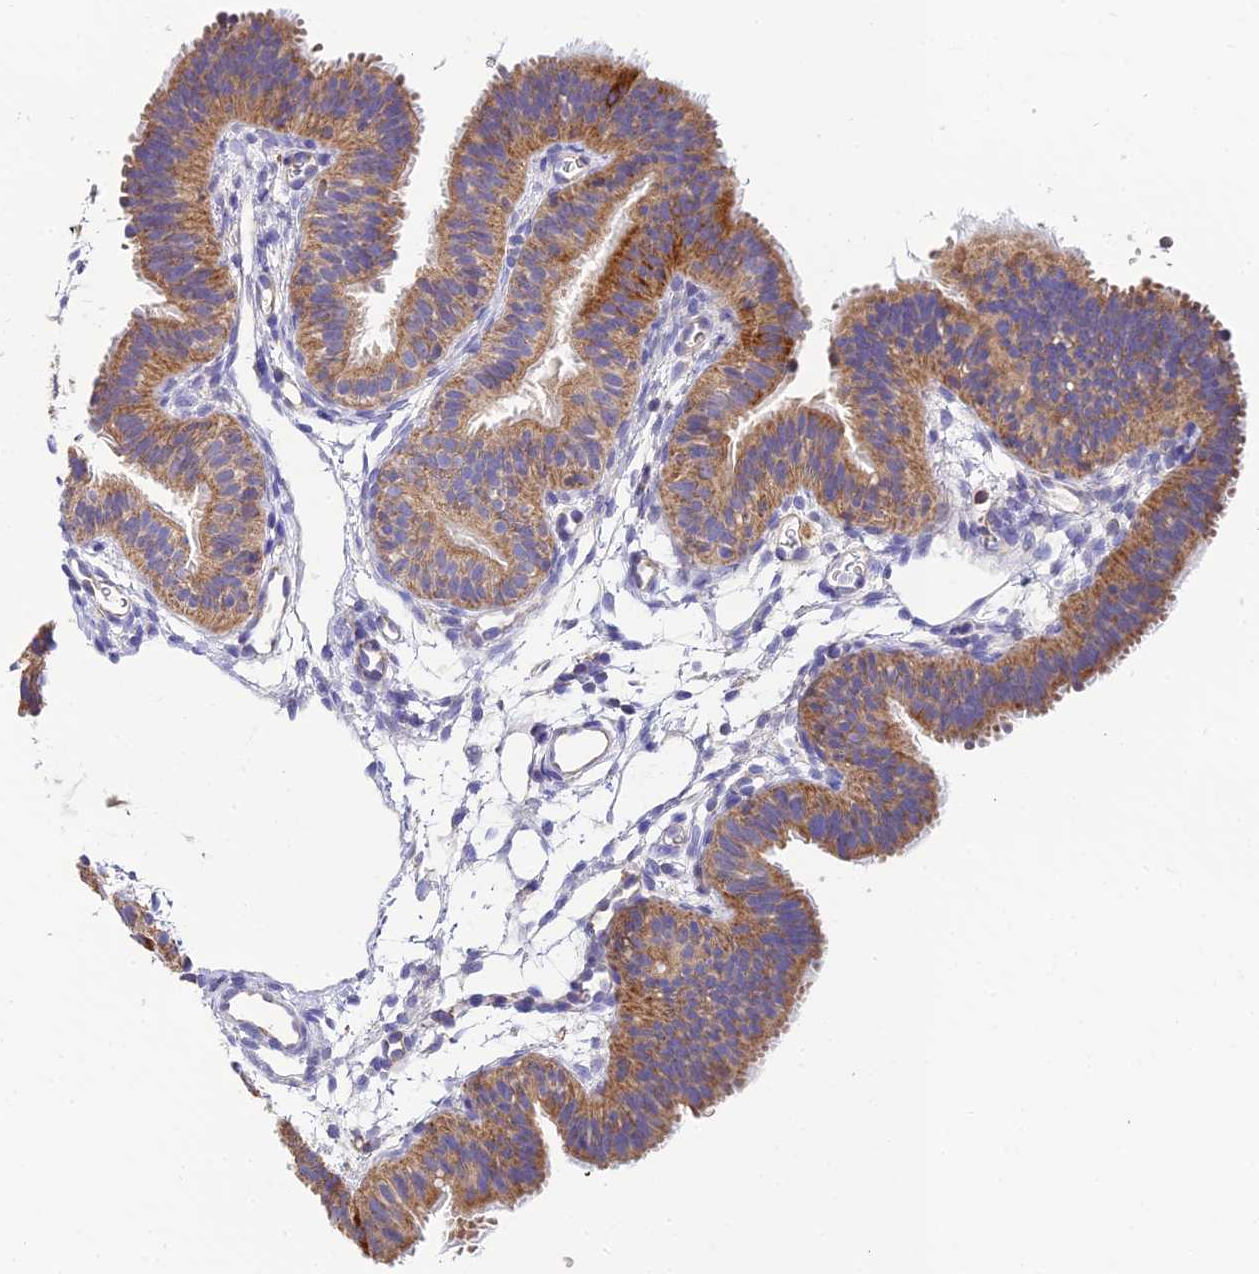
{"staining": {"intensity": "moderate", "quantity": ">75%", "location": "cytoplasmic/membranous"}, "tissue": "fallopian tube", "cell_type": "Glandular cells", "image_type": "normal", "snomed": [{"axis": "morphology", "description": "Normal tissue, NOS"}, {"axis": "topography", "description": "Fallopian tube"}], "caption": "Brown immunohistochemical staining in normal human fallopian tube shows moderate cytoplasmic/membranous expression in approximately >75% of glandular cells.", "gene": "NIPSNAP3A", "patient": {"sex": "female", "age": 35}}